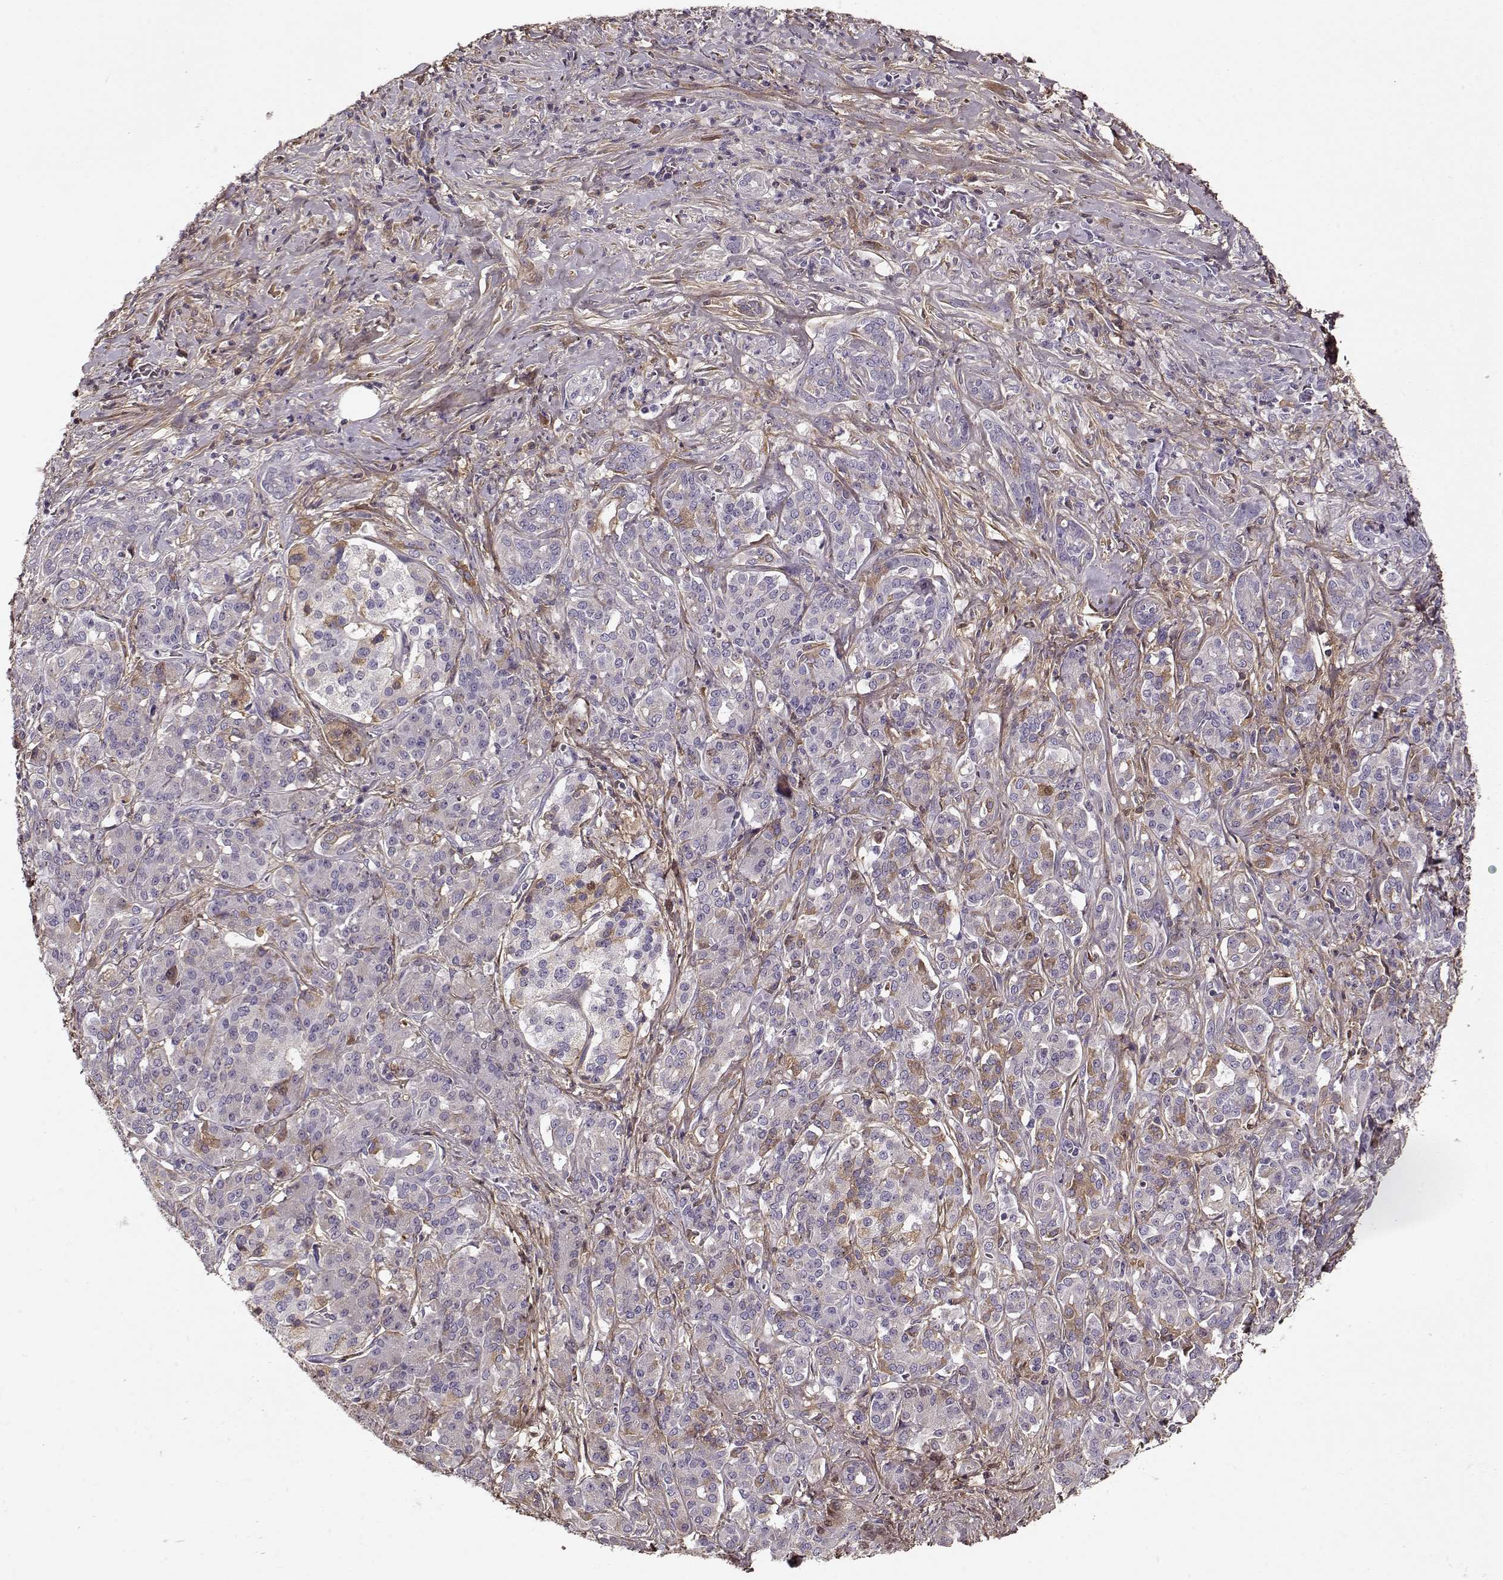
{"staining": {"intensity": "negative", "quantity": "none", "location": "none"}, "tissue": "pancreatic cancer", "cell_type": "Tumor cells", "image_type": "cancer", "snomed": [{"axis": "morphology", "description": "Normal tissue, NOS"}, {"axis": "morphology", "description": "Inflammation, NOS"}, {"axis": "morphology", "description": "Adenocarcinoma, NOS"}, {"axis": "topography", "description": "Pancreas"}], "caption": "DAB immunohistochemical staining of pancreatic cancer exhibits no significant expression in tumor cells.", "gene": "LUM", "patient": {"sex": "male", "age": 57}}